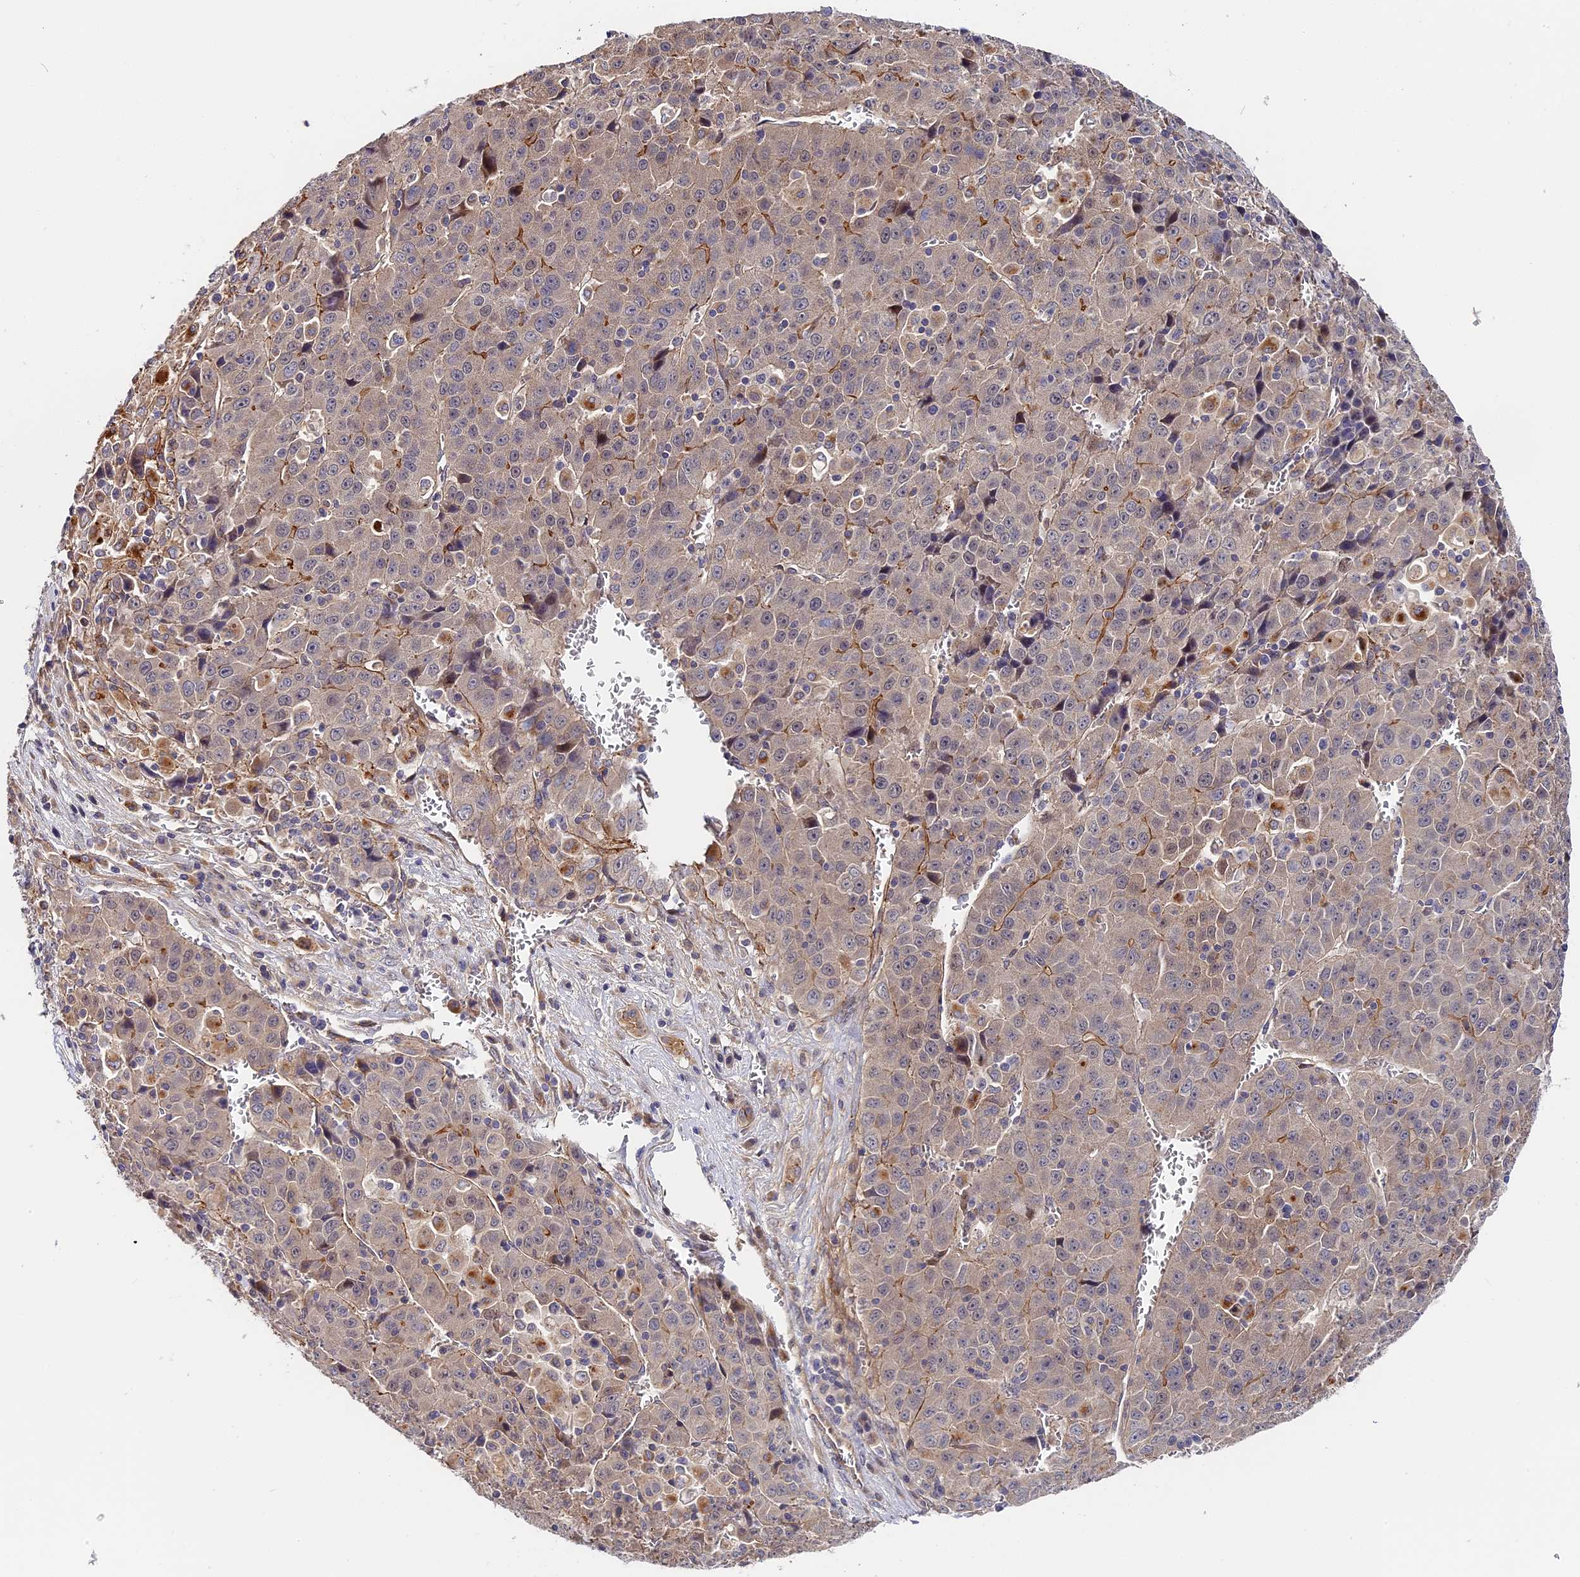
{"staining": {"intensity": "moderate", "quantity": "<25%", "location": "cytoplasmic/membranous"}, "tissue": "liver cancer", "cell_type": "Tumor cells", "image_type": "cancer", "snomed": [{"axis": "morphology", "description": "Carcinoma, Hepatocellular, NOS"}, {"axis": "topography", "description": "Liver"}], "caption": "High-power microscopy captured an IHC histopathology image of liver cancer, revealing moderate cytoplasmic/membranous positivity in about <25% of tumor cells.", "gene": "MISP3", "patient": {"sex": "female", "age": 53}}